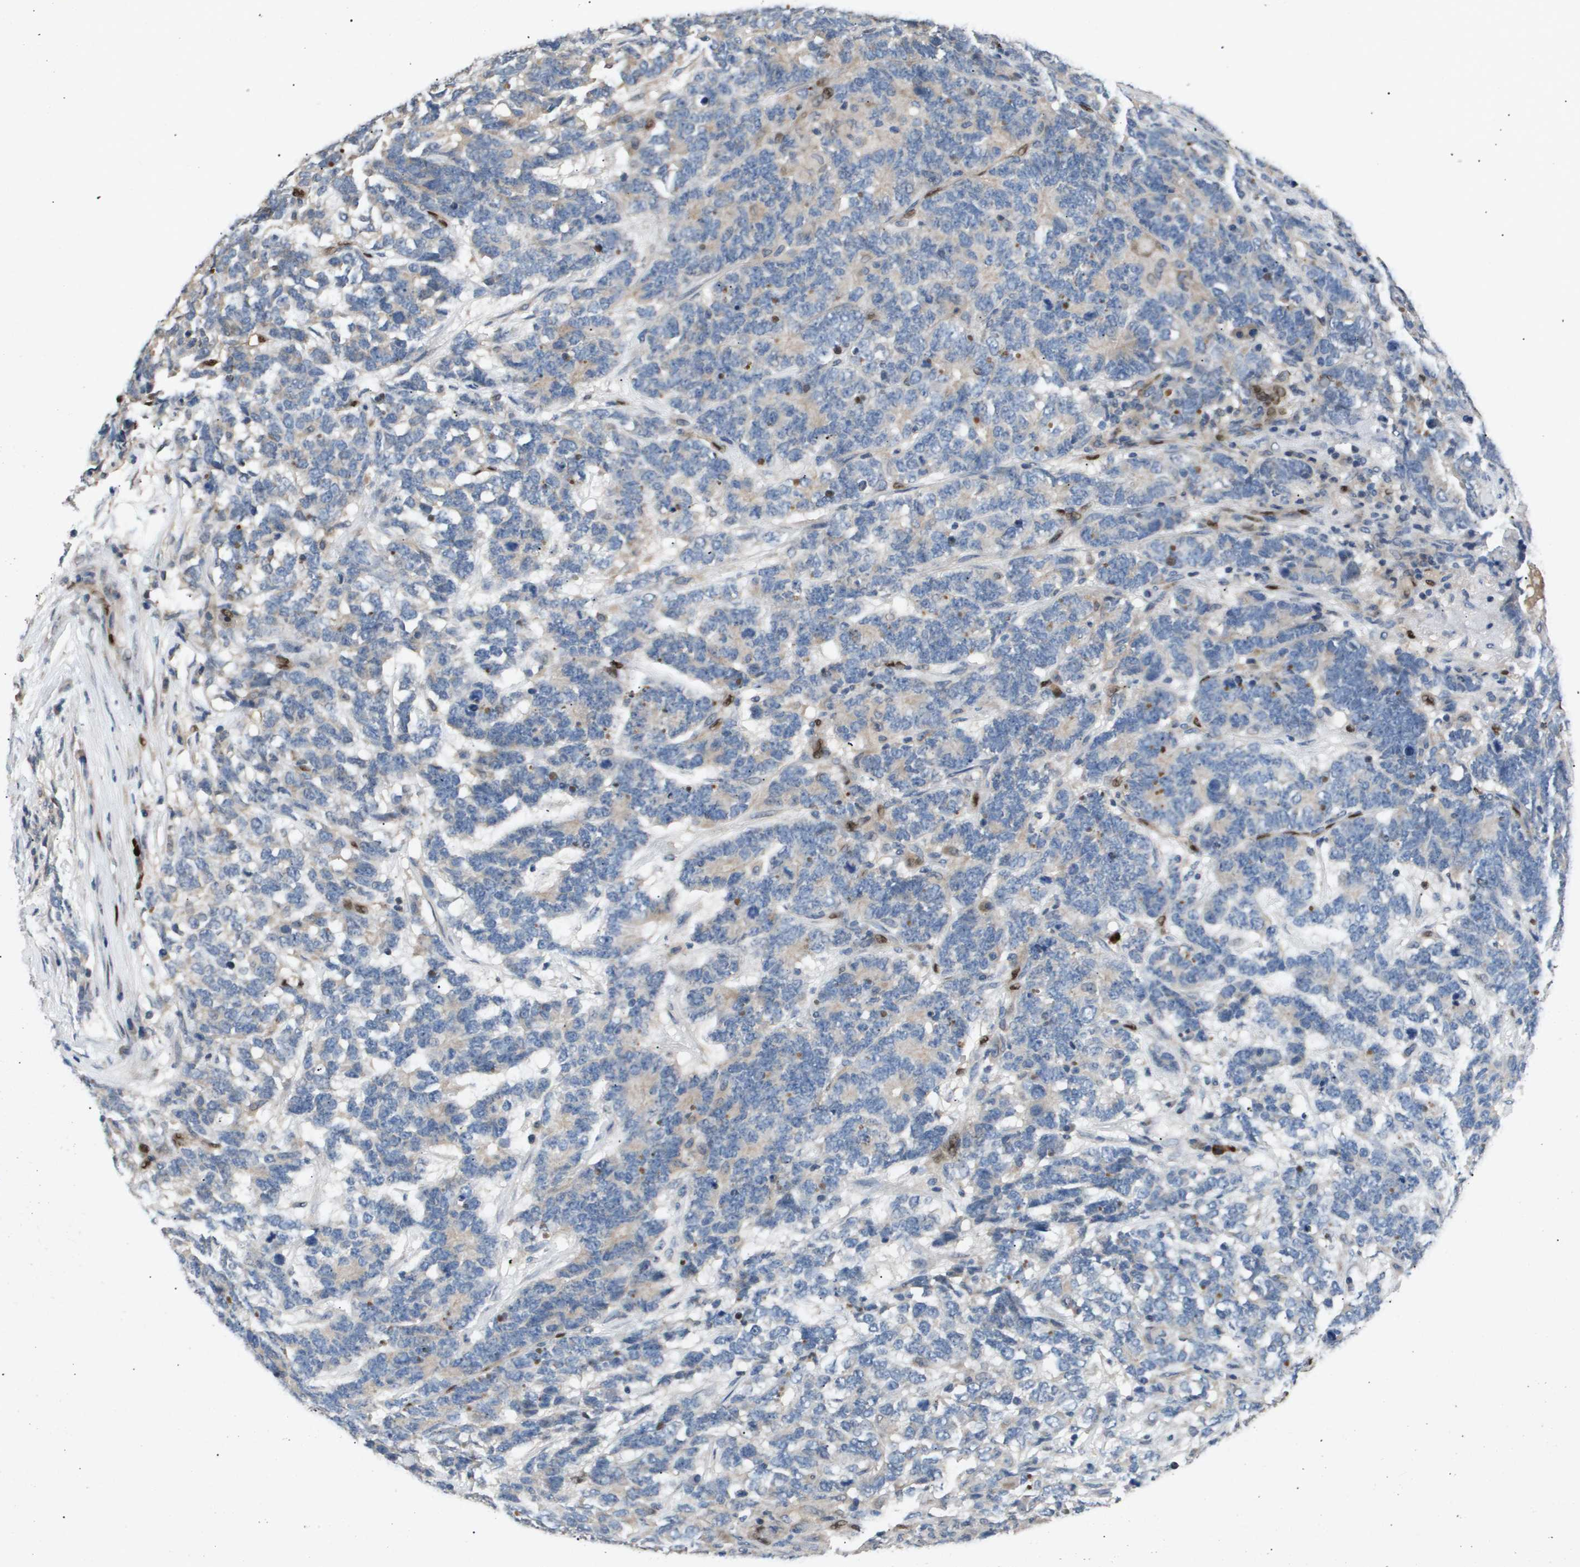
{"staining": {"intensity": "weak", "quantity": "<25%", "location": "cytoplasmic/membranous"}, "tissue": "testis cancer", "cell_type": "Tumor cells", "image_type": "cancer", "snomed": [{"axis": "morphology", "description": "Carcinoma, Embryonal, NOS"}, {"axis": "topography", "description": "Testis"}], "caption": "Tumor cells are negative for protein expression in human testis cancer.", "gene": "ERG", "patient": {"sex": "male", "age": 26}}